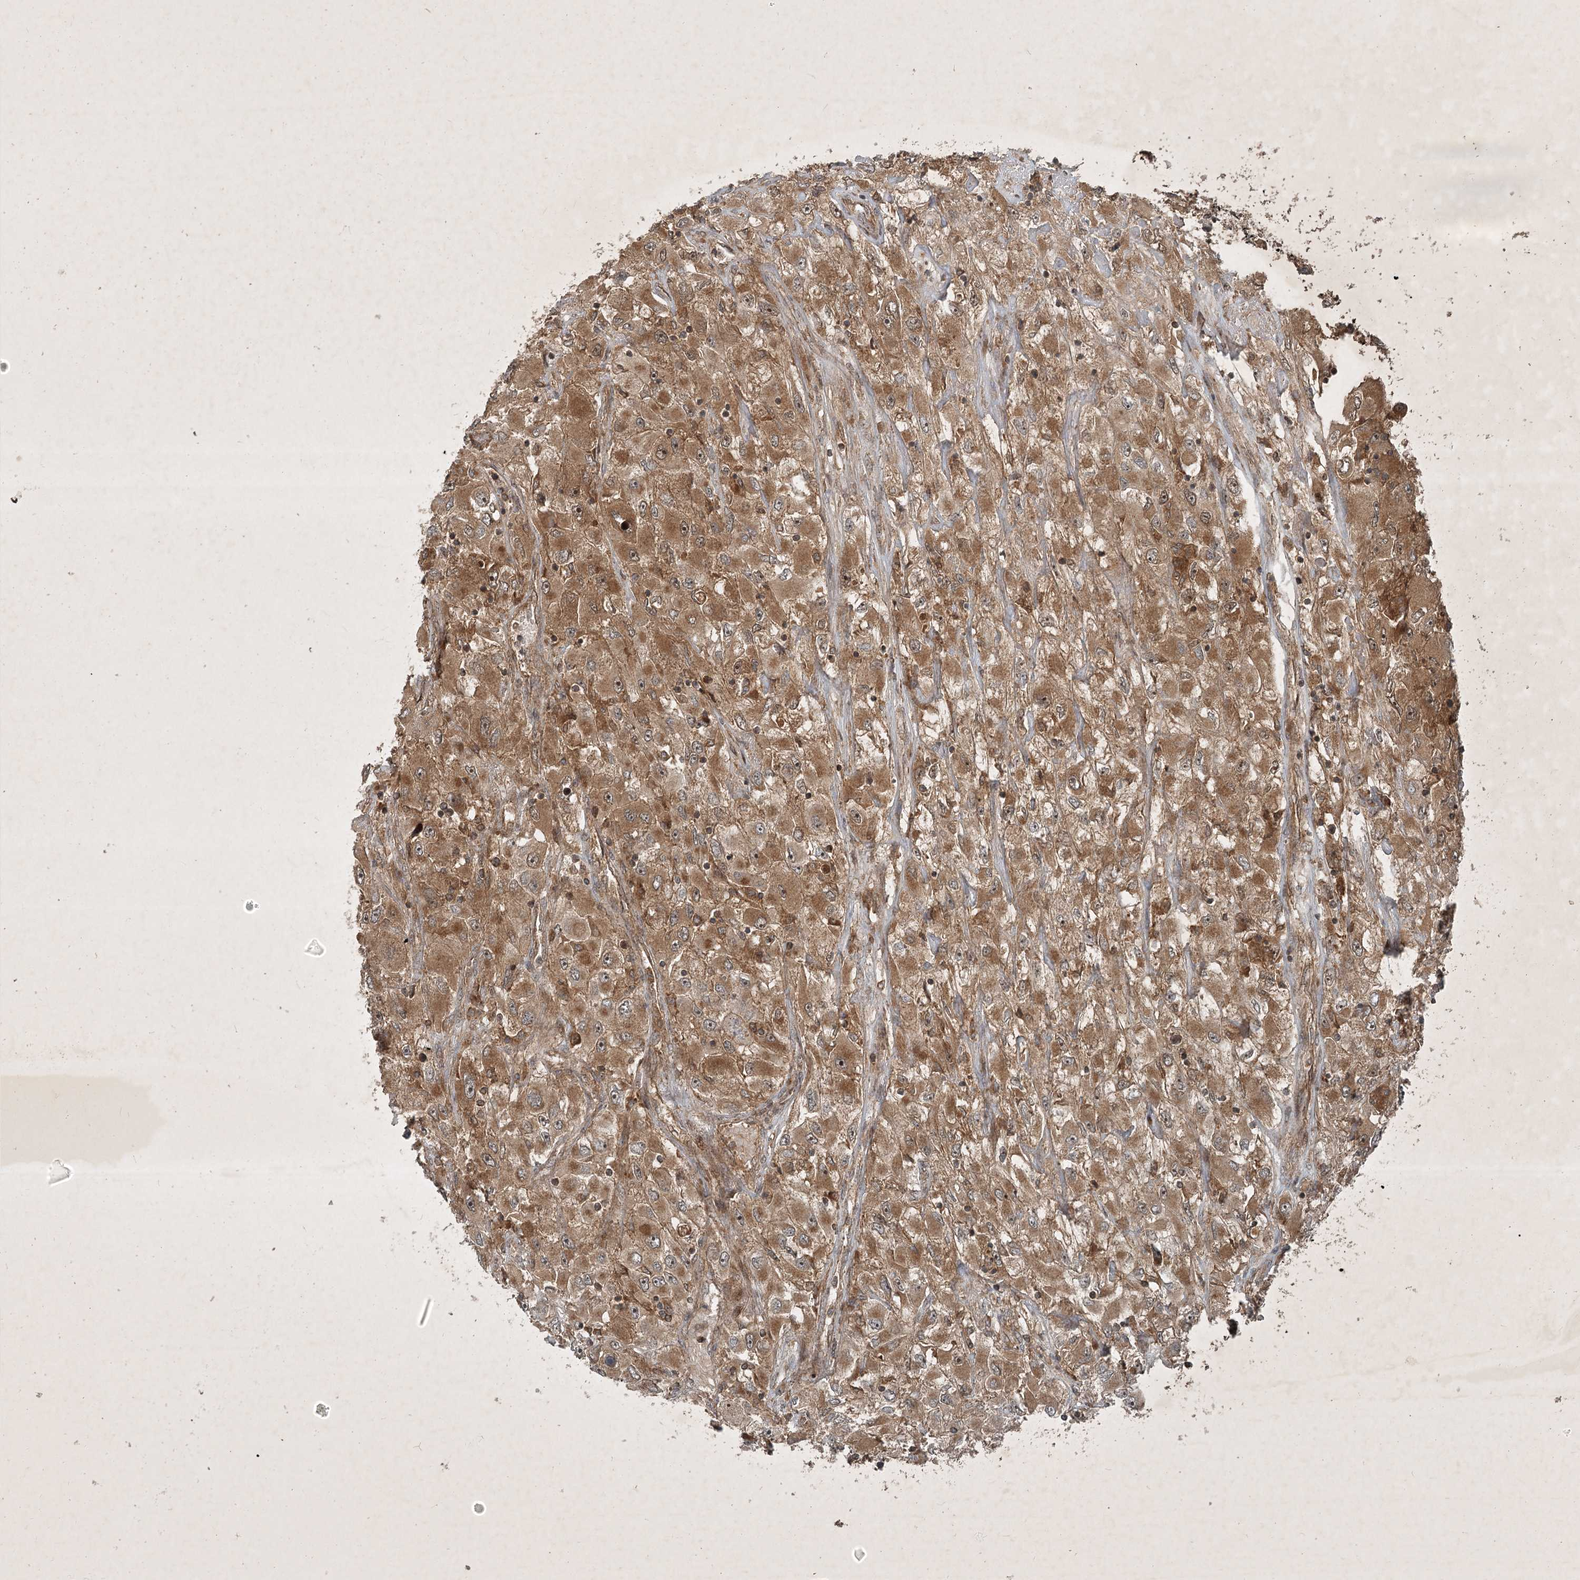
{"staining": {"intensity": "moderate", "quantity": ">75%", "location": "cytoplasmic/membranous"}, "tissue": "renal cancer", "cell_type": "Tumor cells", "image_type": "cancer", "snomed": [{"axis": "morphology", "description": "Adenocarcinoma, NOS"}, {"axis": "topography", "description": "Kidney"}], "caption": "Immunohistochemistry (IHC) histopathology image of human renal cancer (adenocarcinoma) stained for a protein (brown), which shows medium levels of moderate cytoplasmic/membranous staining in approximately >75% of tumor cells.", "gene": "UNC93A", "patient": {"sex": "female", "age": 52}}